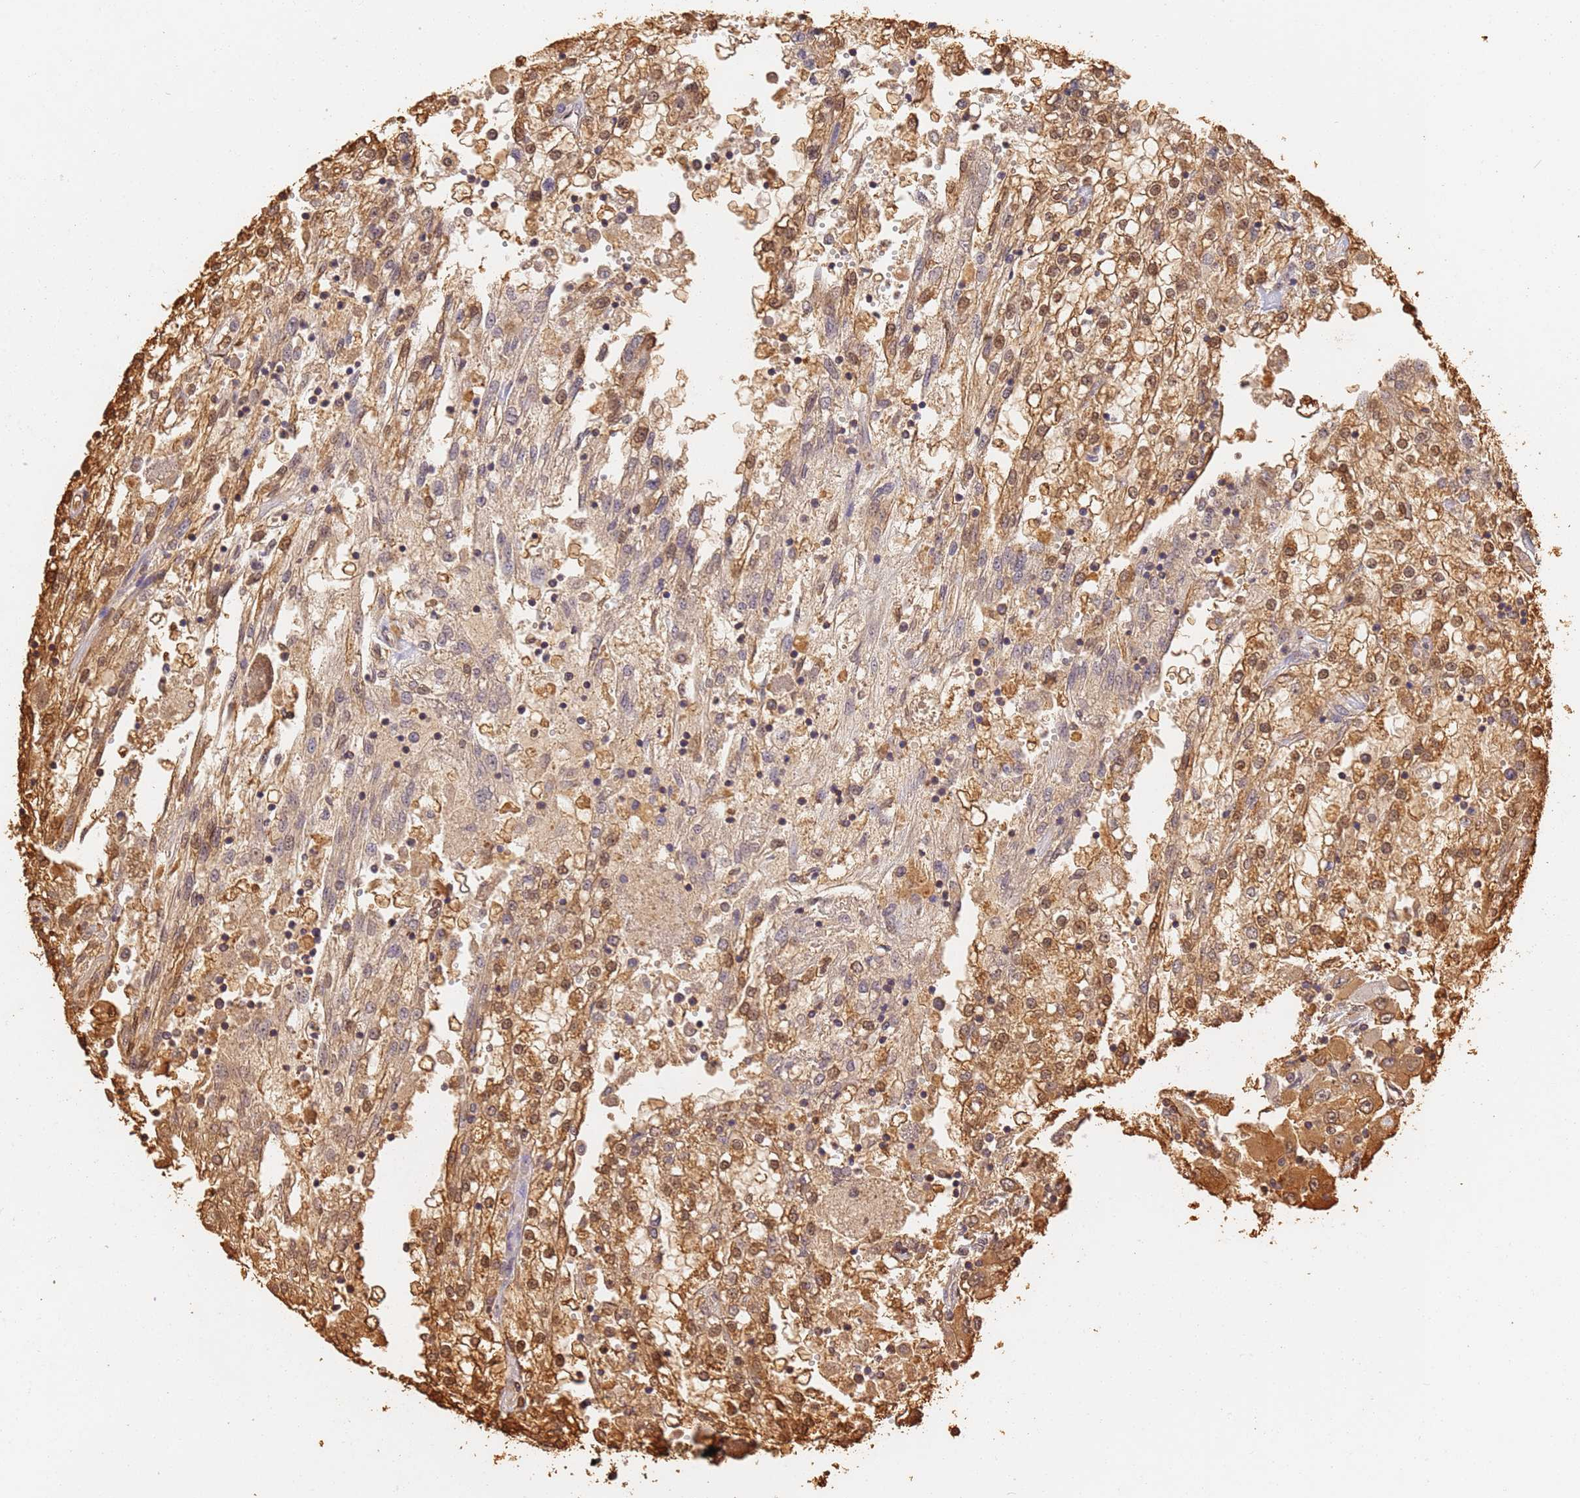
{"staining": {"intensity": "moderate", "quantity": ">75%", "location": "cytoplasmic/membranous,nuclear"}, "tissue": "renal cancer", "cell_type": "Tumor cells", "image_type": "cancer", "snomed": [{"axis": "morphology", "description": "Adenocarcinoma, NOS"}, {"axis": "topography", "description": "Kidney"}], "caption": "Moderate cytoplasmic/membranous and nuclear protein positivity is identified in about >75% of tumor cells in renal adenocarcinoma.", "gene": "JAK2", "patient": {"sex": "female", "age": 52}}